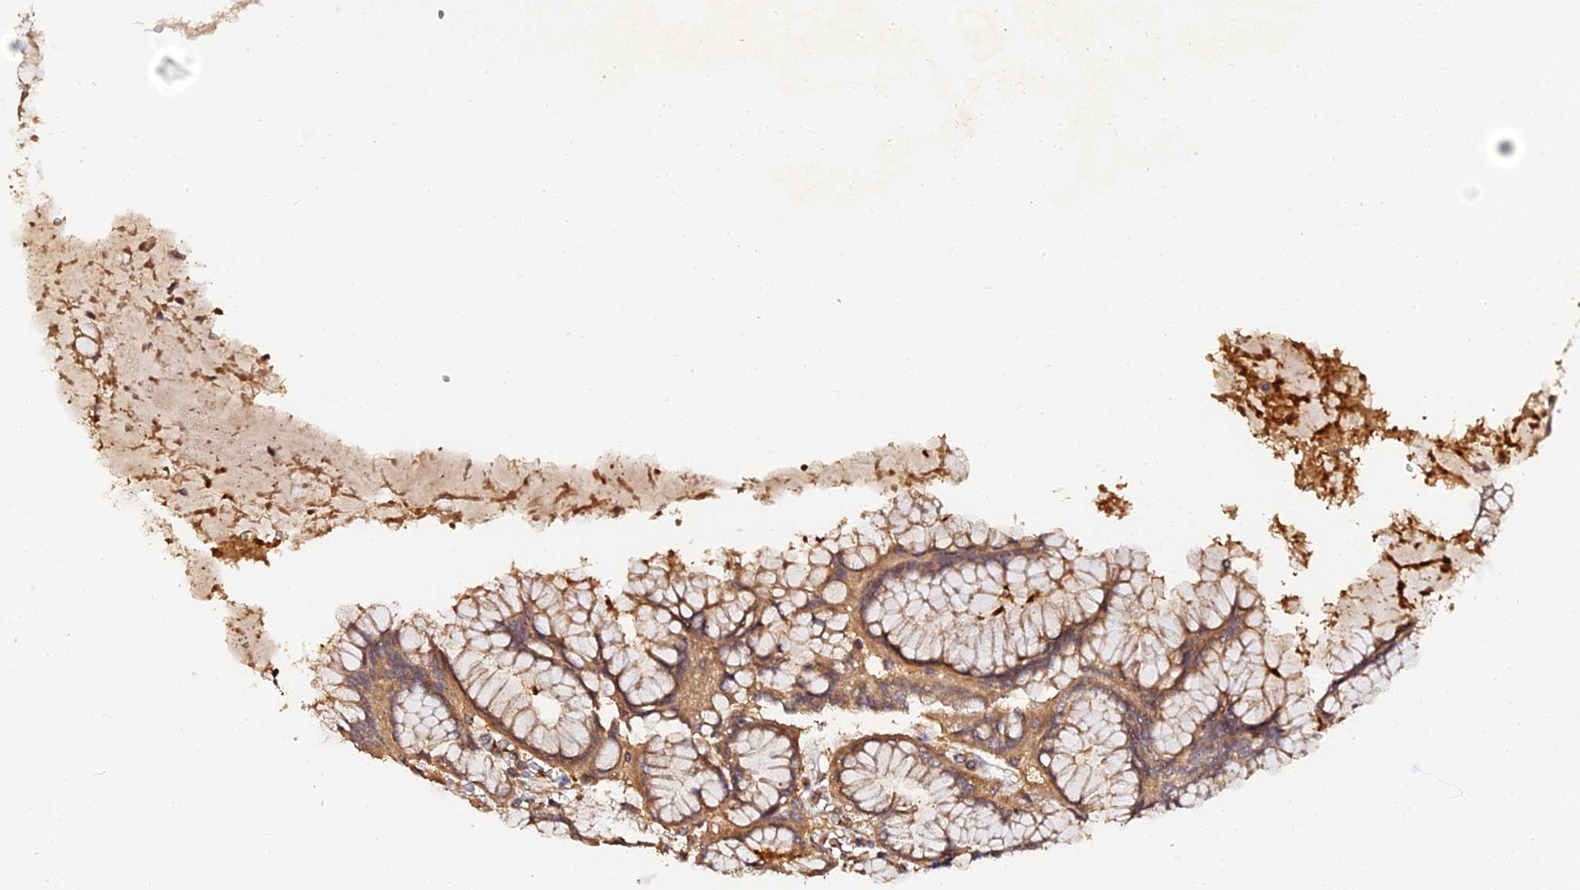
{"staining": {"intensity": "moderate", "quantity": ">75%", "location": "cytoplasmic/membranous"}, "tissue": "stomach", "cell_type": "Glandular cells", "image_type": "normal", "snomed": [{"axis": "morphology", "description": "Normal tissue, NOS"}, {"axis": "topography", "description": "Stomach"}, {"axis": "topography", "description": "Stomach, lower"}], "caption": "Benign stomach reveals moderate cytoplasmic/membranous expression in about >75% of glandular cells The protein of interest is shown in brown color, while the nuclei are stained blue..", "gene": "TDO2", "patient": {"sex": "female", "age": 56}}